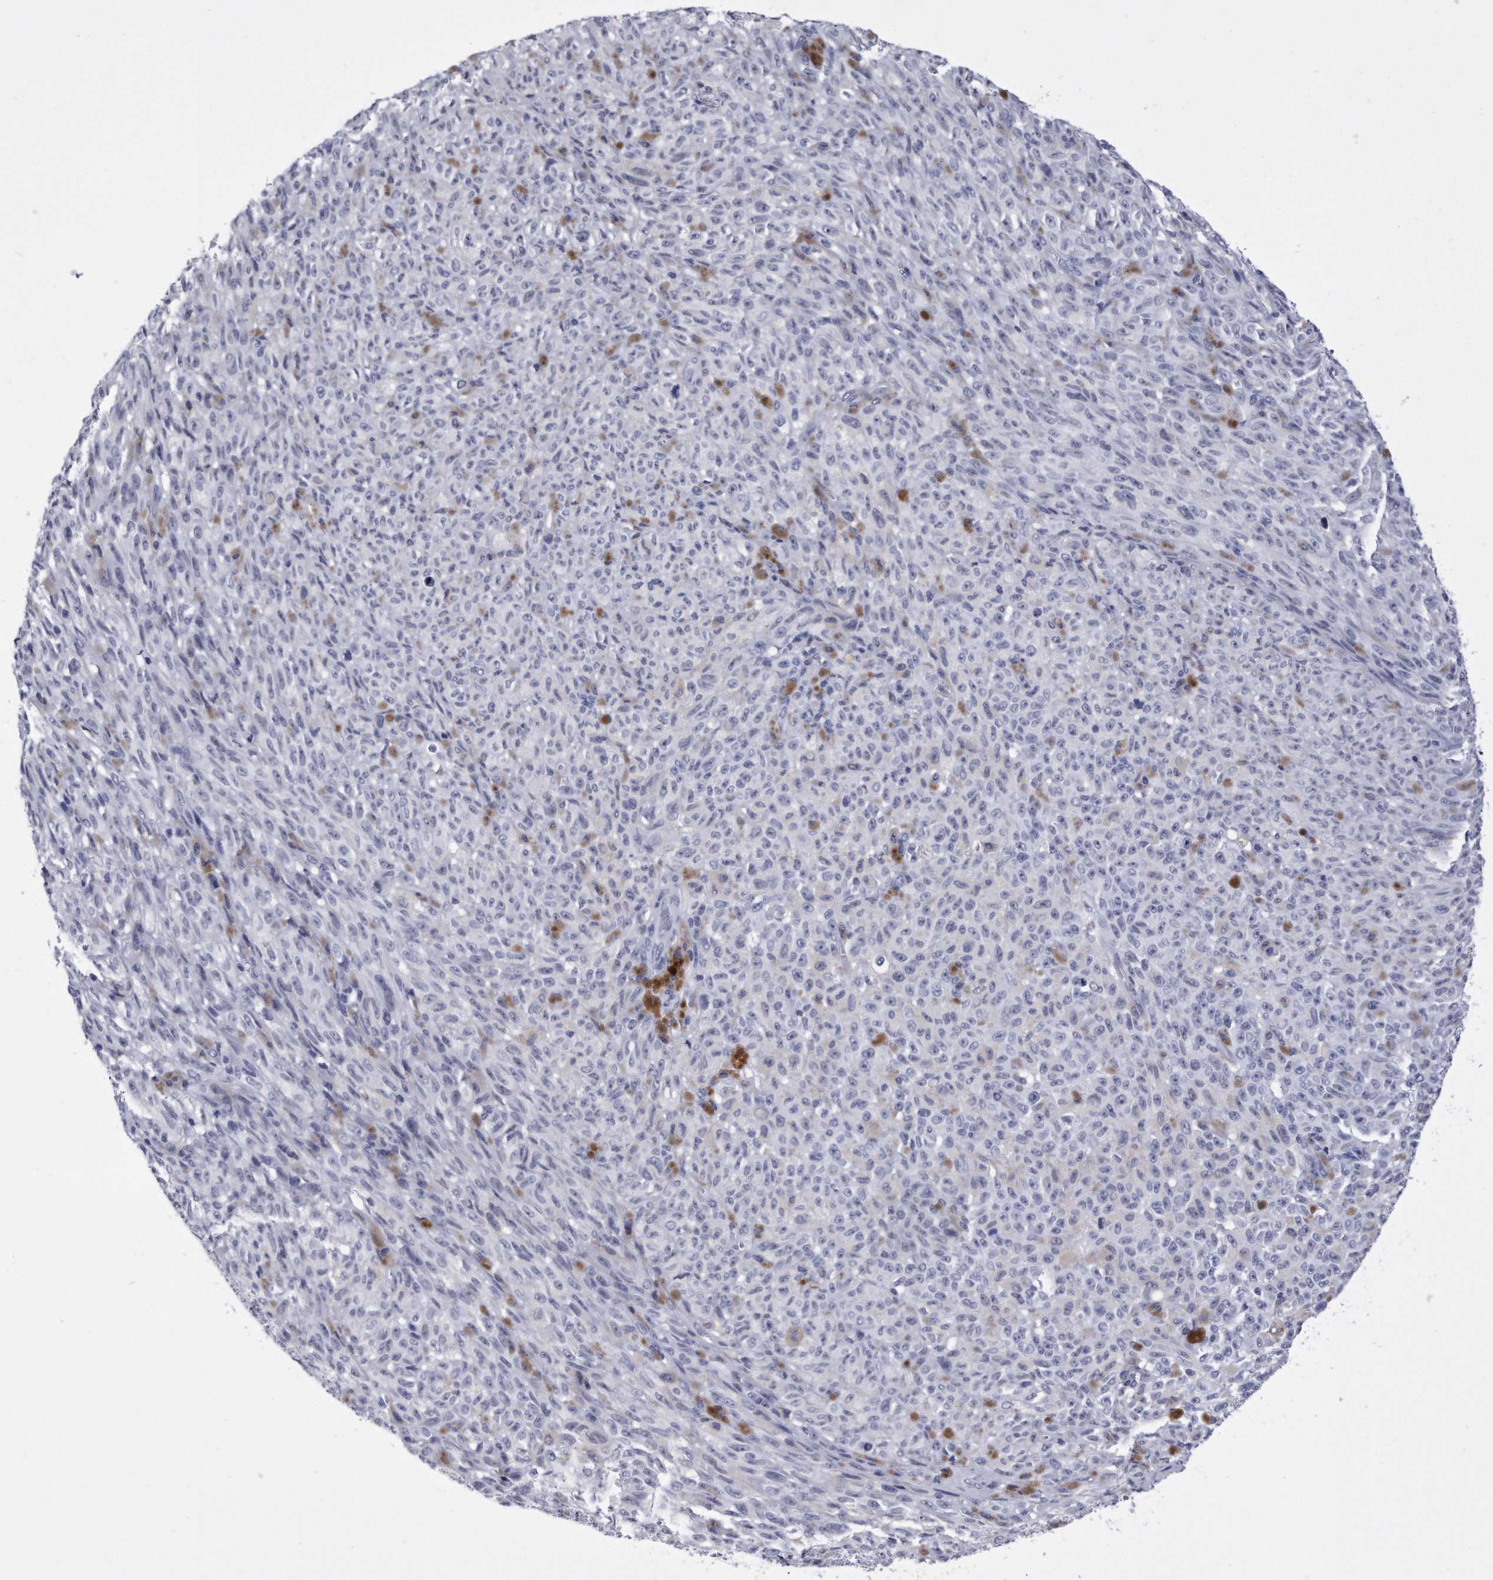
{"staining": {"intensity": "negative", "quantity": "none", "location": "none"}, "tissue": "melanoma", "cell_type": "Tumor cells", "image_type": "cancer", "snomed": [{"axis": "morphology", "description": "Malignant melanoma, NOS"}, {"axis": "topography", "description": "Skin"}], "caption": "This is an immunohistochemistry micrograph of melanoma. There is no positivity in tumor cells.", "gene": "KCTD8", "patient": {"sex": "female", "age": 82}}